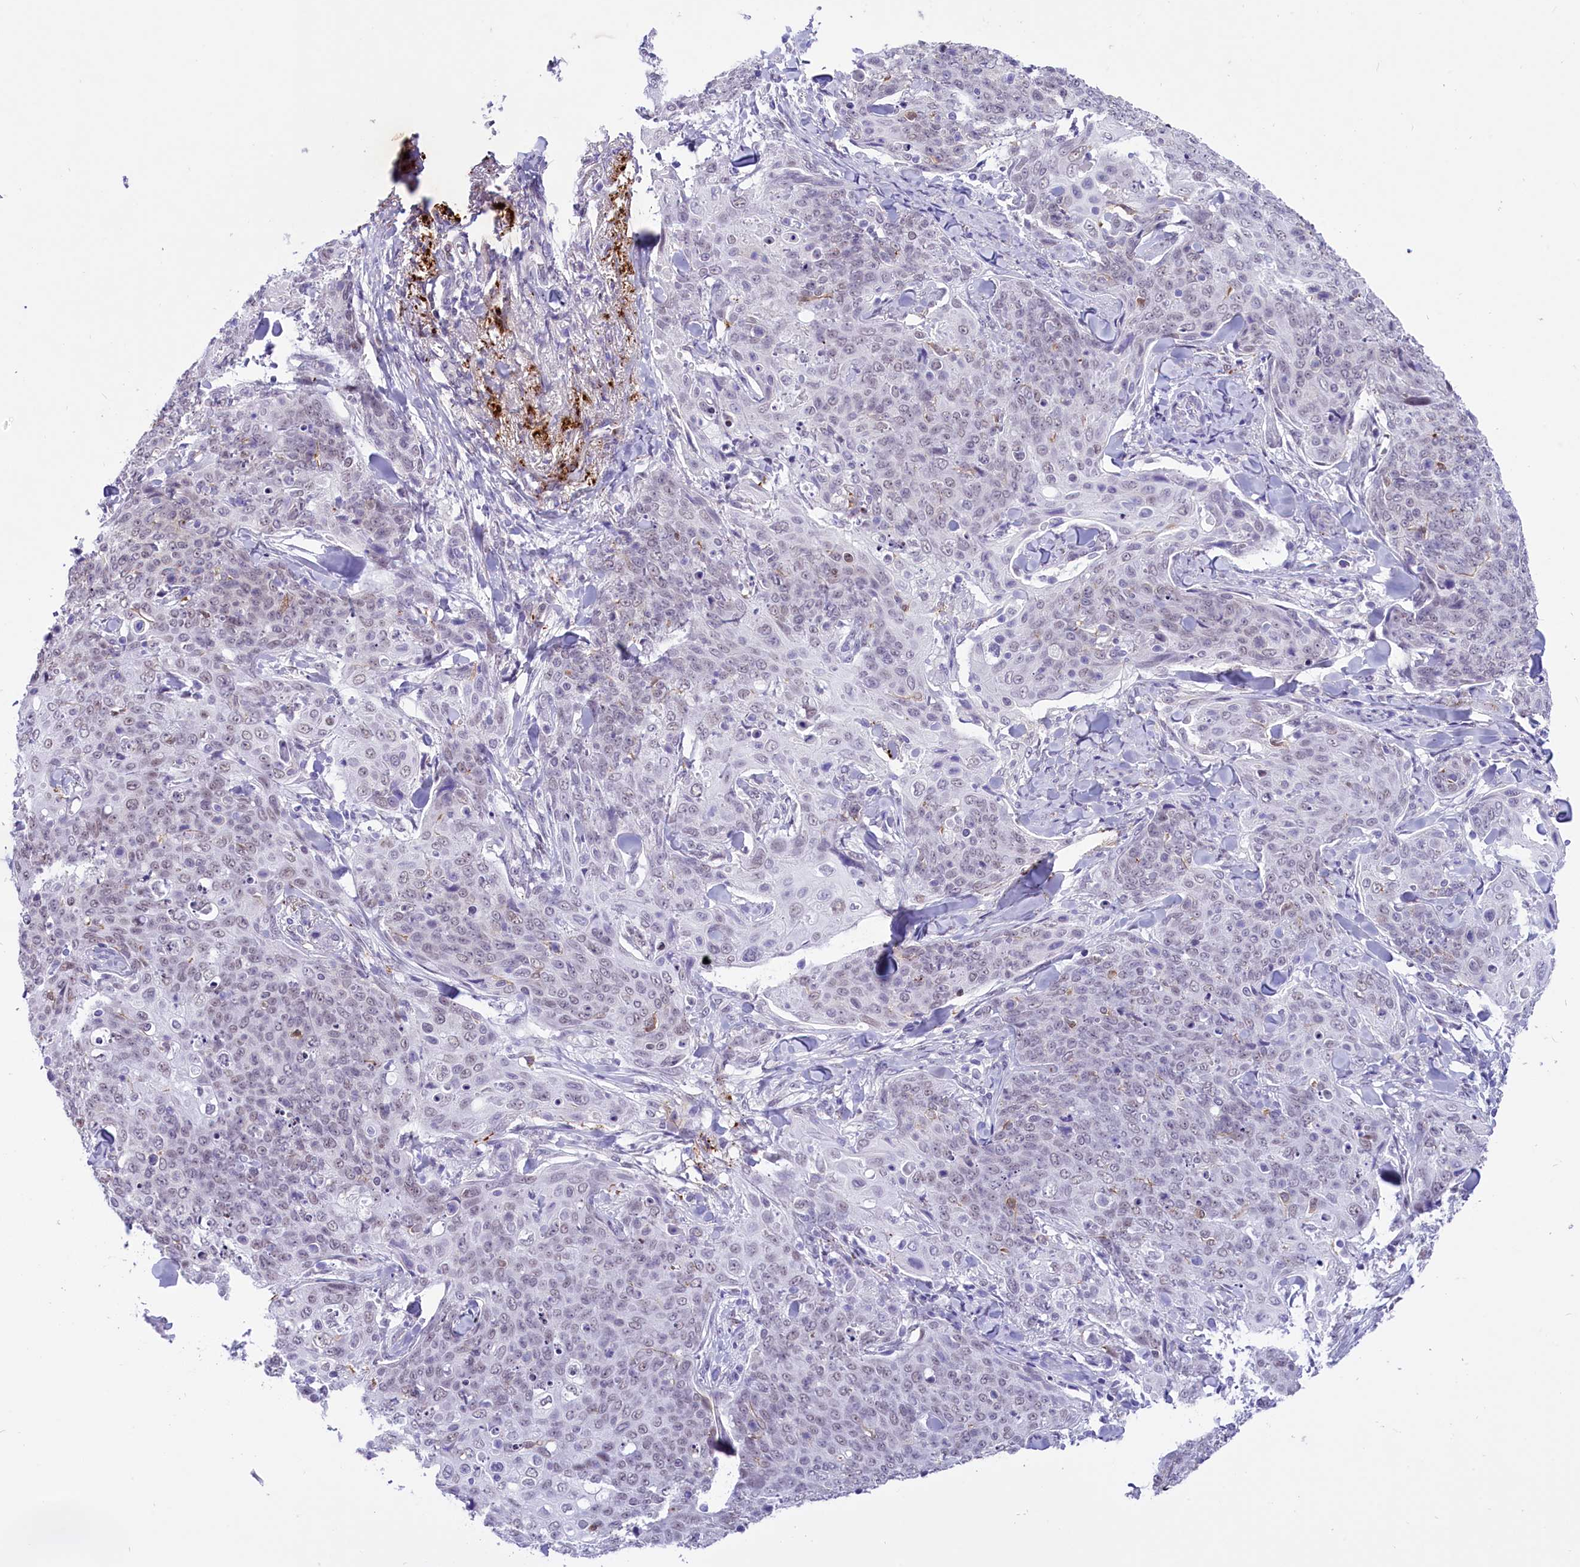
{"staining": {"intensity": "negative", "quantity": "none", "location": "none"}, "tissue": "skin cancer", "cell_type": "Tumor cells", "image_type": "cancer", "snomed": [{"axis": "morphology", "description": "Squamous cell carcinoma, NOS"}, {"axis": "topography", "description": "Skin"}, {"axis": "topography", "description": "Vulva"}], "caption": "An image of squamous cell carcinoma (skin) stained for a protein exhibits no brown staining in tumor cells.", "gene": "RPS6KB1", "patient": {"sex": "female", "age": 85}}